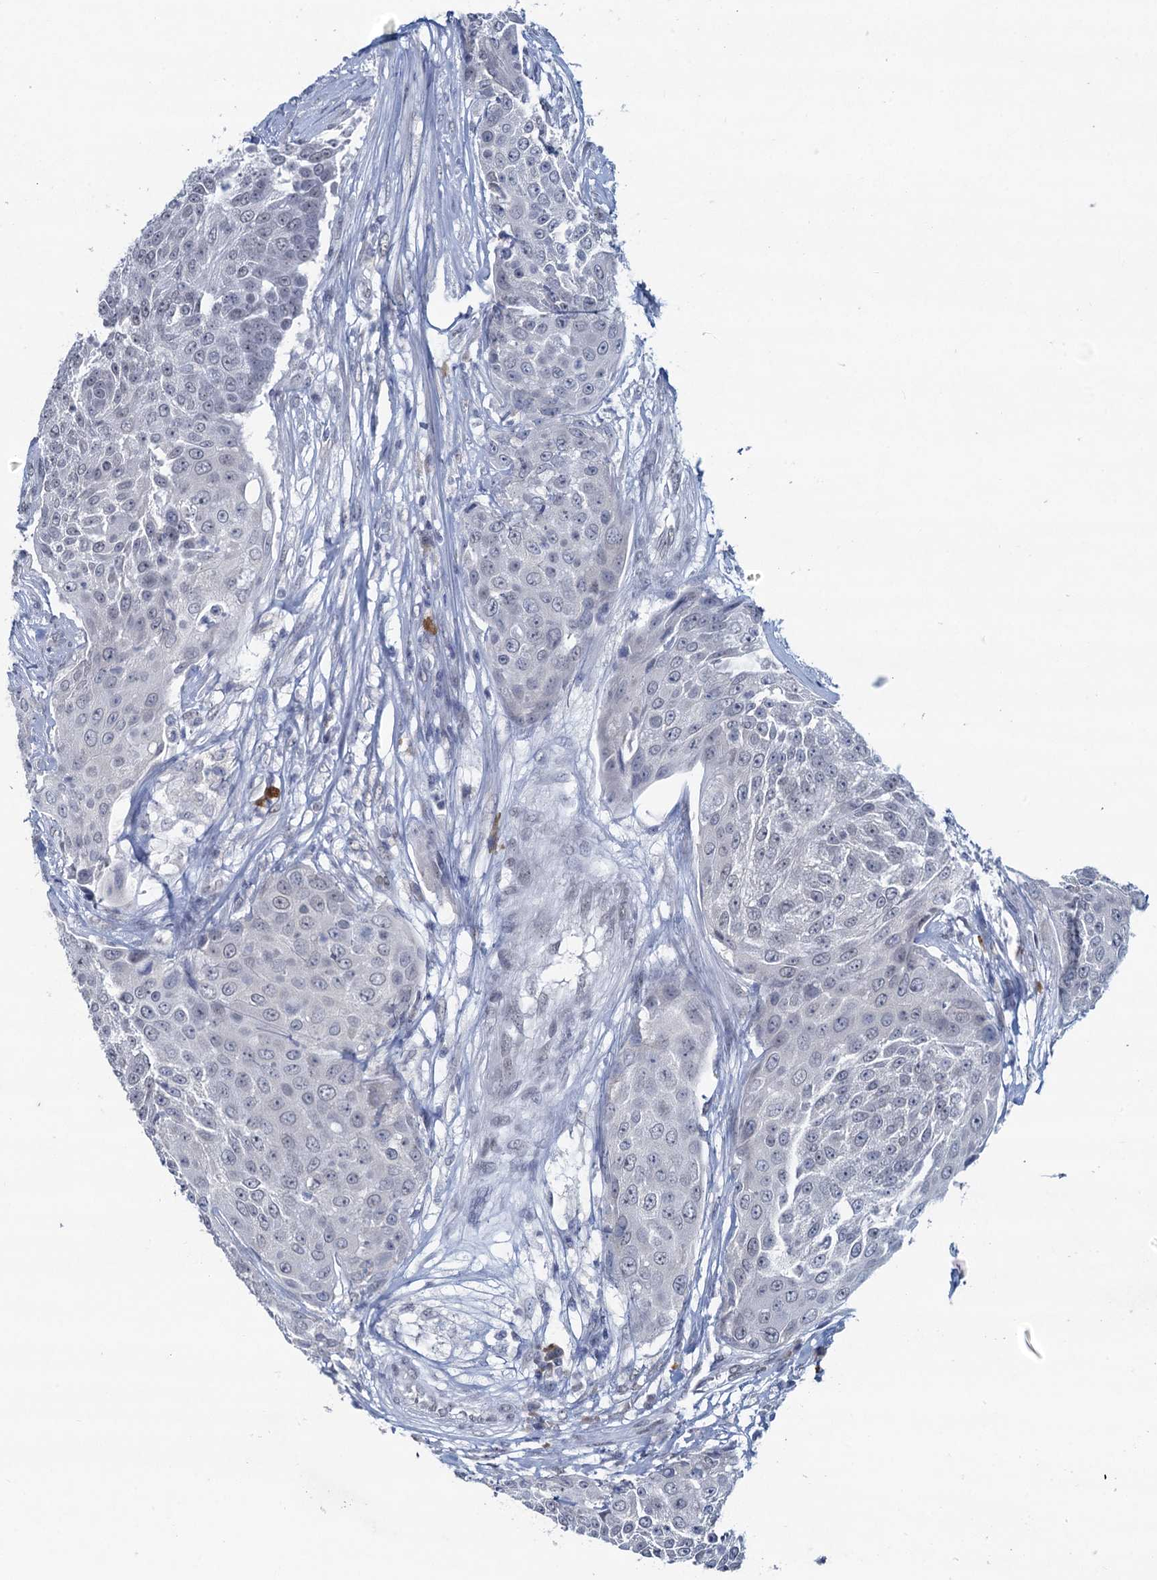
{"staining": {"intensity": "negative", "quantity": "none", "location": "none"}, "tissue": "urothelial cancer", "cell_type": "Tumor cells", "image_type": "cancer", "snomed": [{"axis": "morphology", "description": "Urothelial carcinoma, High grade"}, {"axis": "topography", "description": "Urinary bladder"}], "caption": "This histopathology image is of urothelial cancer stained with immunohistochemistry (IHC) to label a protein in brown with the nuclei are counter-stained blue. There is no staining in tumor cells.", "gene": "HAPSTR1", "patient": {"sex": "female", "age": 63}}